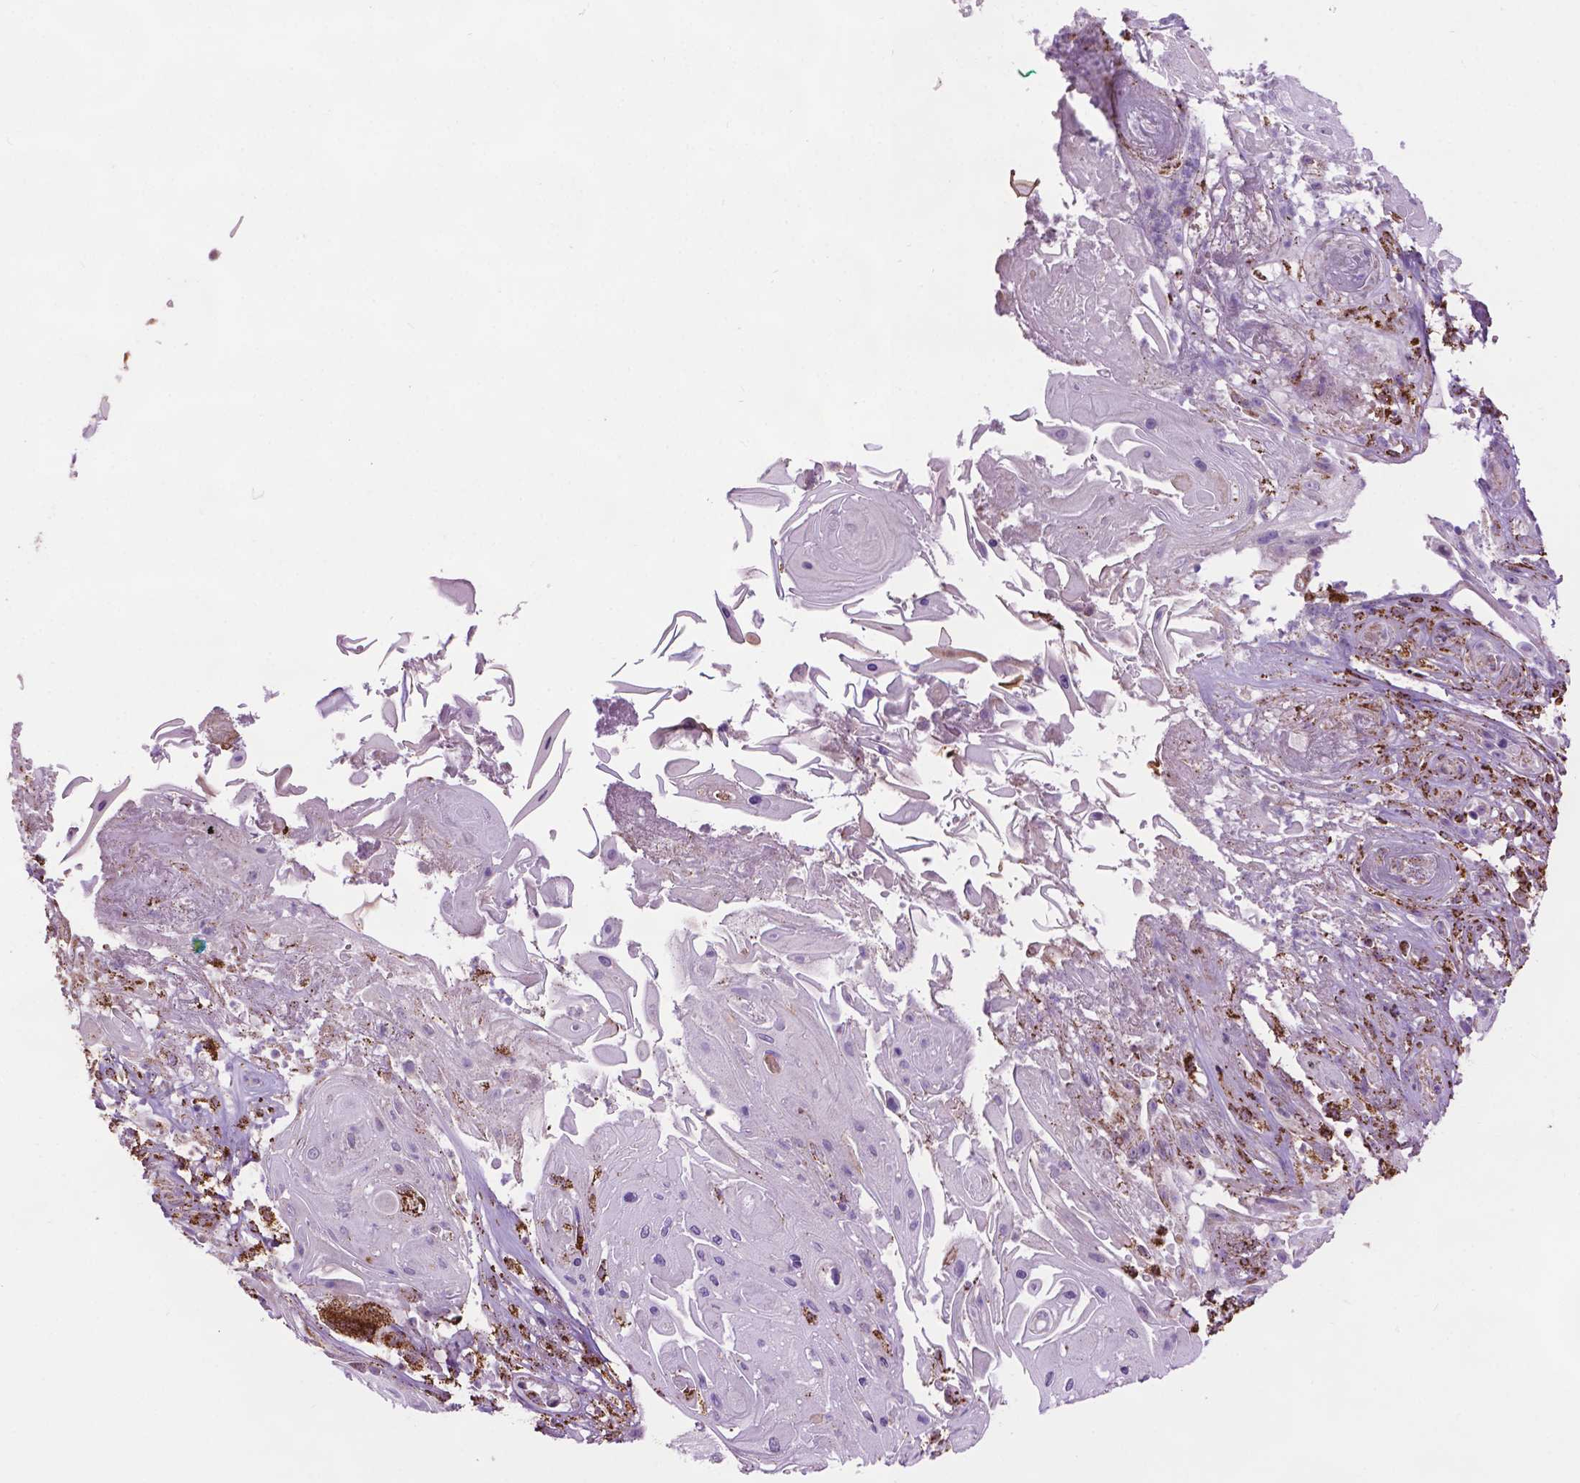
{"staining": {"intensity": "negative", "quantity": "none", "location": "none"}, "tissue": "skin cancer", "cell_type": "Tumor cells", "image_type": "cancer", "snomed": [{"axis": "morphology", "description": "Squamous cell carcinoma, NOS"}, {"axis": "topography", "description": "Skin"}], "caption": "Human skin squamous cell carcinoma stained for a protein using immunohistochemistry (IHC) displays no positivity in tumor cells.", "gene": "TMEM132E", "patient": {"sex": "male", "age": 62}}